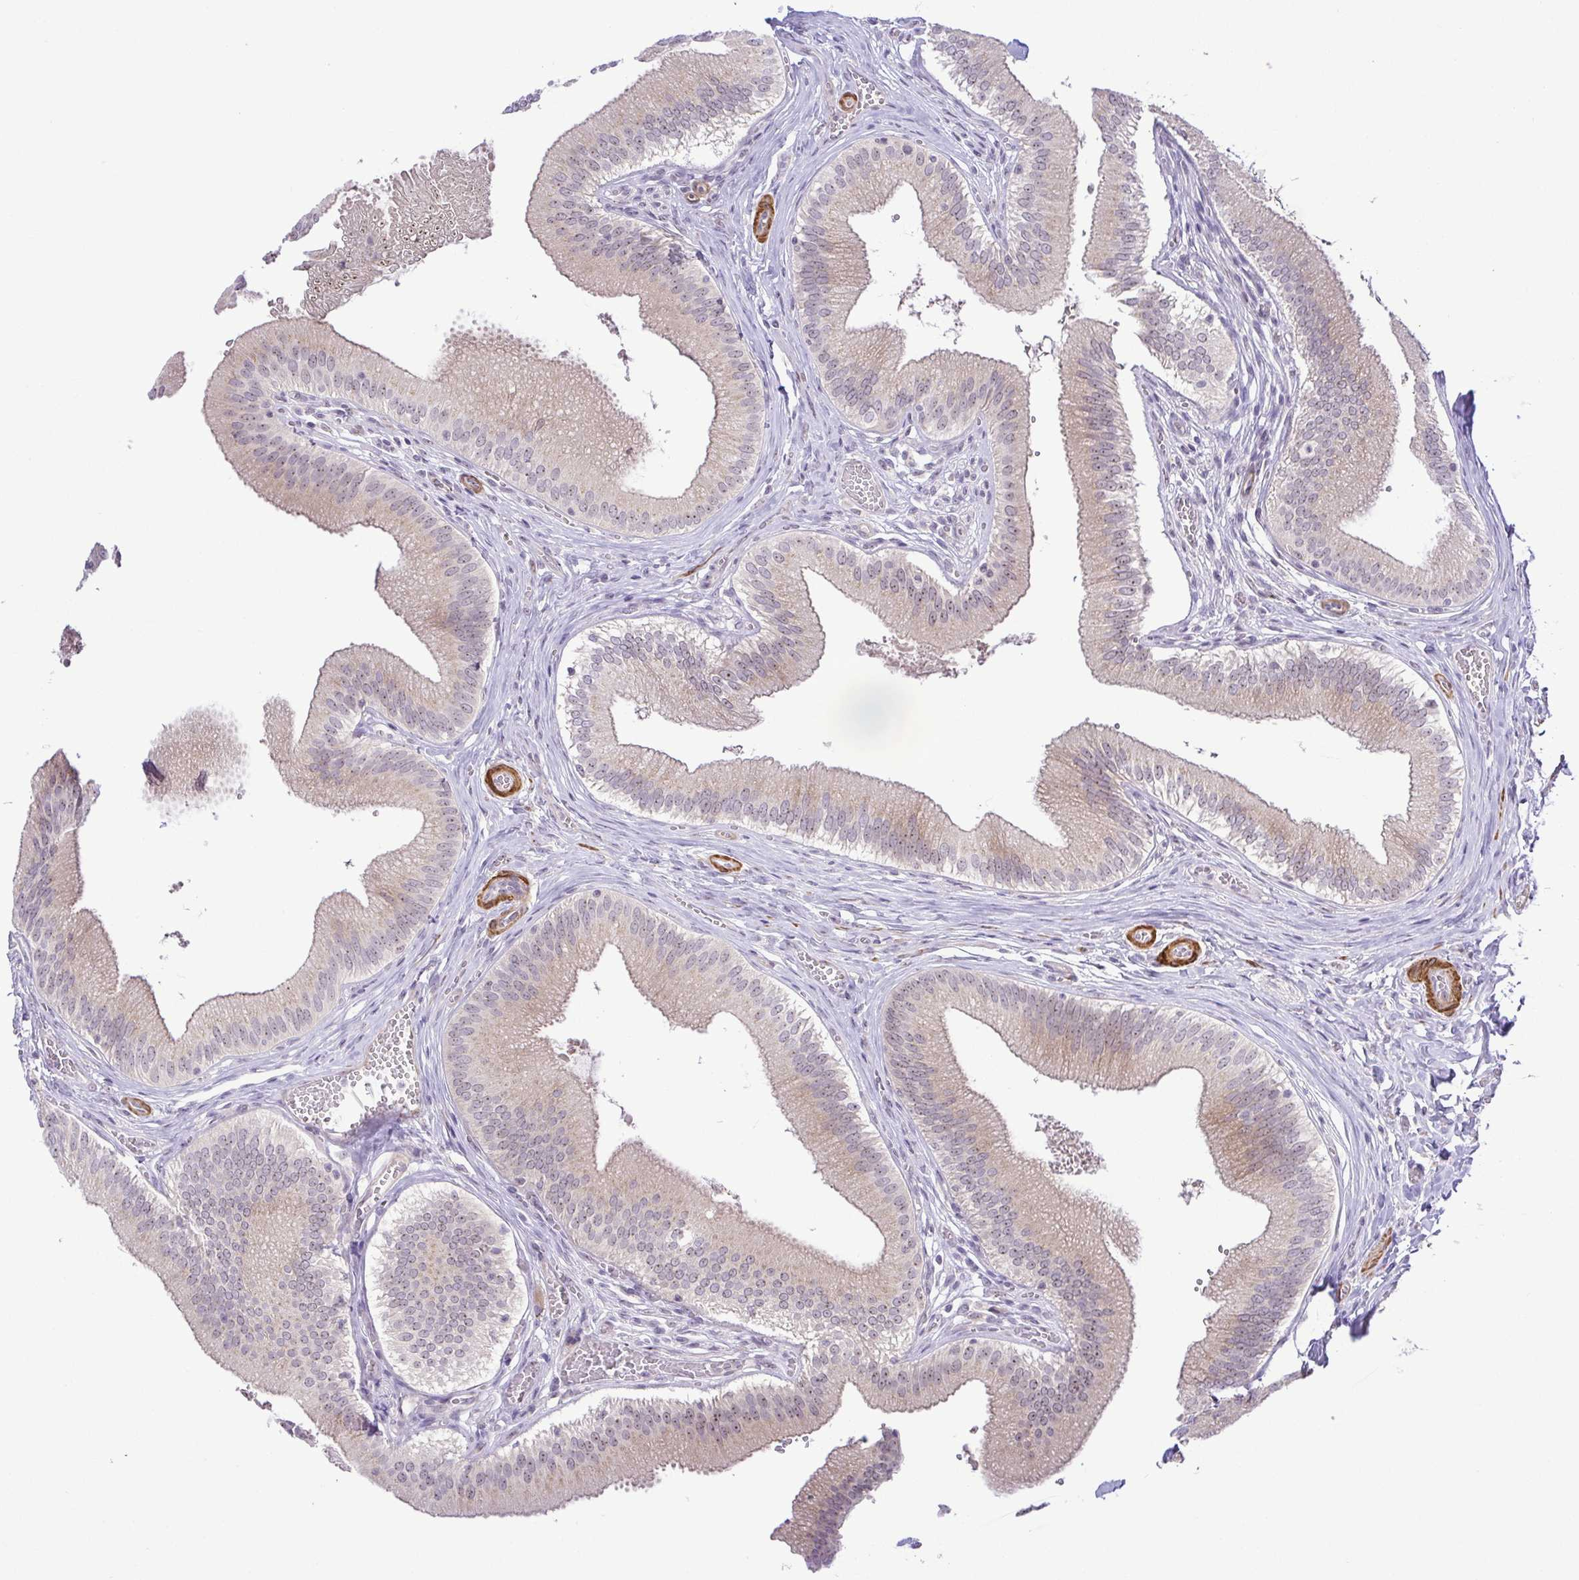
{"staining": {"intensity": "moderate", "quantity": "<25%", "location": "cytoplasmic/membranous,nuclear"}, "tissue": "gallbladder", "cell_type": "Glandular cells", "image_type": "normal", "snomed": [{"axis": "morphology", "description": "Normal tissue, NOS"}, {"axis": "topography", "description": "Gallbladder"}], "caption": "Protein expression by immunohistochemistry (IHC) exhibits moderate cytoplasmic/membranous,nuclear expression in about <25% of glandular cells in benign gallbladder.", "gene": "RSL24D1", "patient": {"sex": "male", "age": 17}}